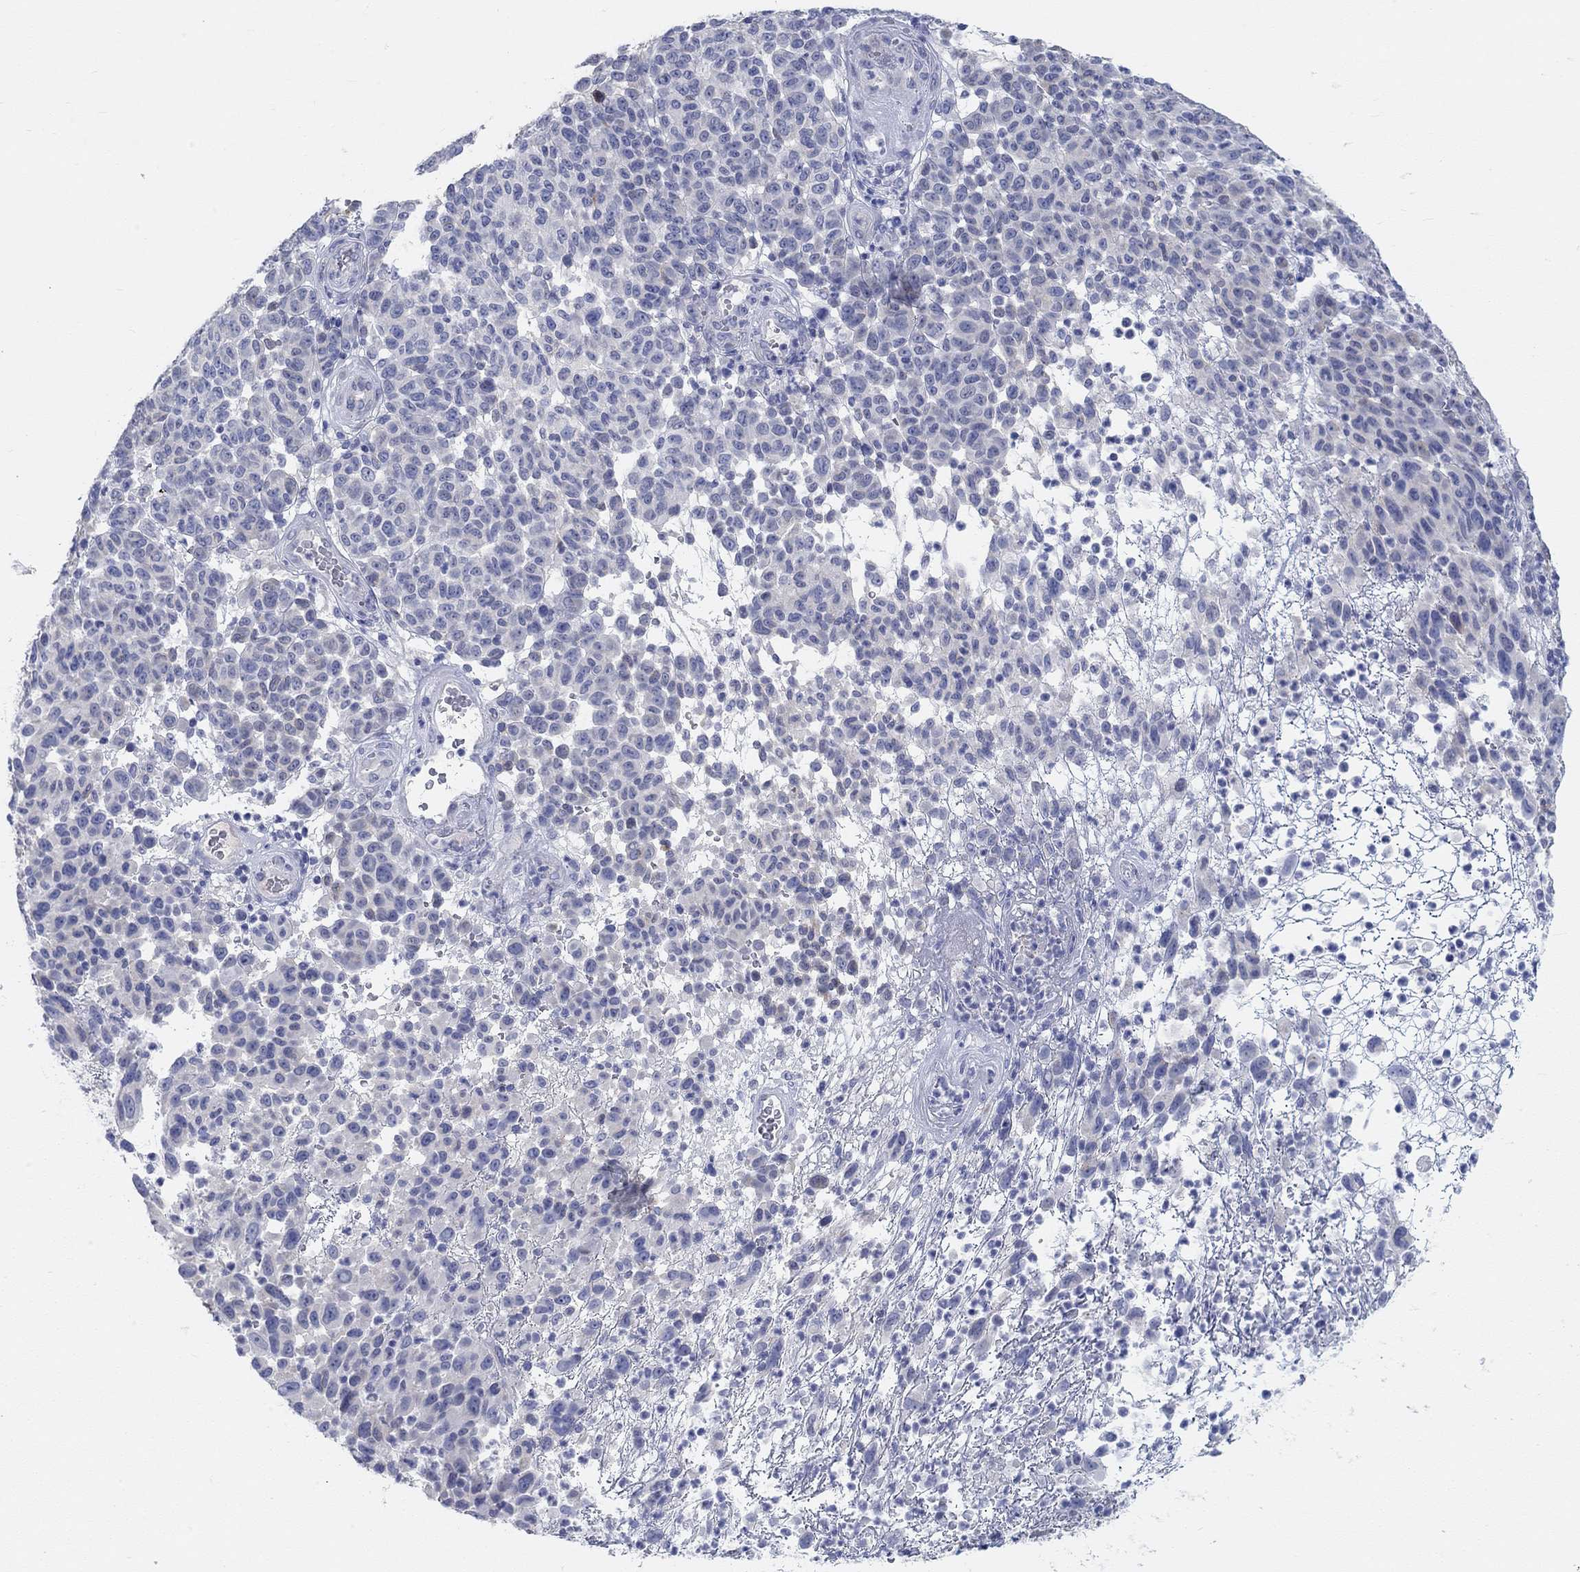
{"staining": {"intensity": "negative", "quantity": "none", "location": "none"}, "tissue": "melanoma", "cell_type": "Tumor cells", "image_type": "cancer", "snomed": [{"axis": "morphology", "description": "Malignant melanoma, NOS"}, {"axis": "topography", "description": "Skin"}], "caption": "High magnification brightfield microscopy of malignant melanoma stained with DAB (brown) and counterstained with hematoxylin (blue): tumor cells show no significant expression.", "gene": "NAV3", "patient": {"sex": "male", "age": 59}}